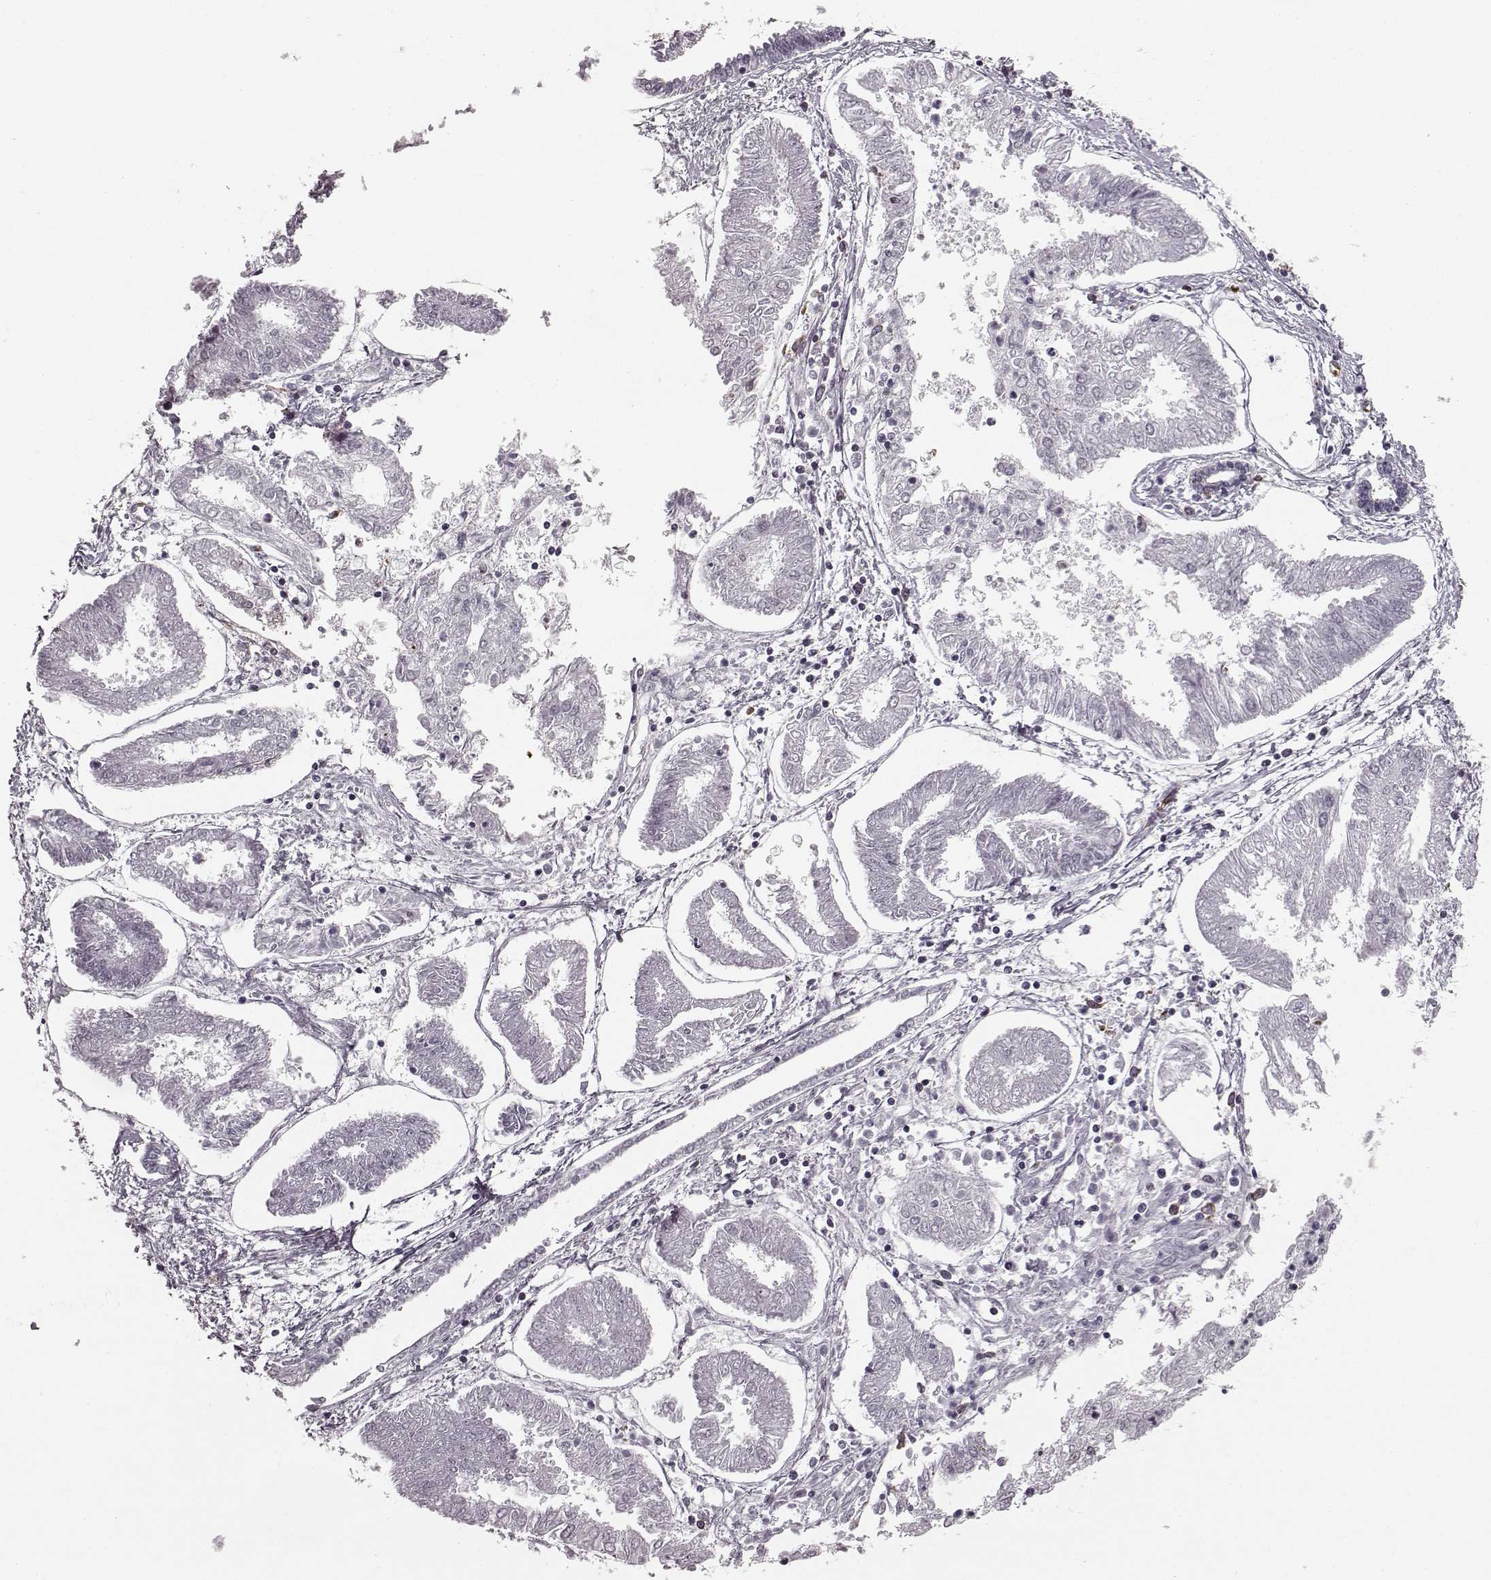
{"staining": {"intensity": "negative", "quantity": "none", "location": "none"}, "tissue": "endometrial cancer", "cell_type": "Tumor cells", "image_type": "cancer", "snomed": [{"axis": "morphology", "description": "Adenocarcinoma, NOS"}, {"axis": "topography", "description": "Endometrium"}], "caption": "The histopathology image demonstrates no staining of tumor cells in endometrial cancer (adenocarcinoma).", "gene": "TMEM14A", "patient": {"sex": "female", "age": 68}}